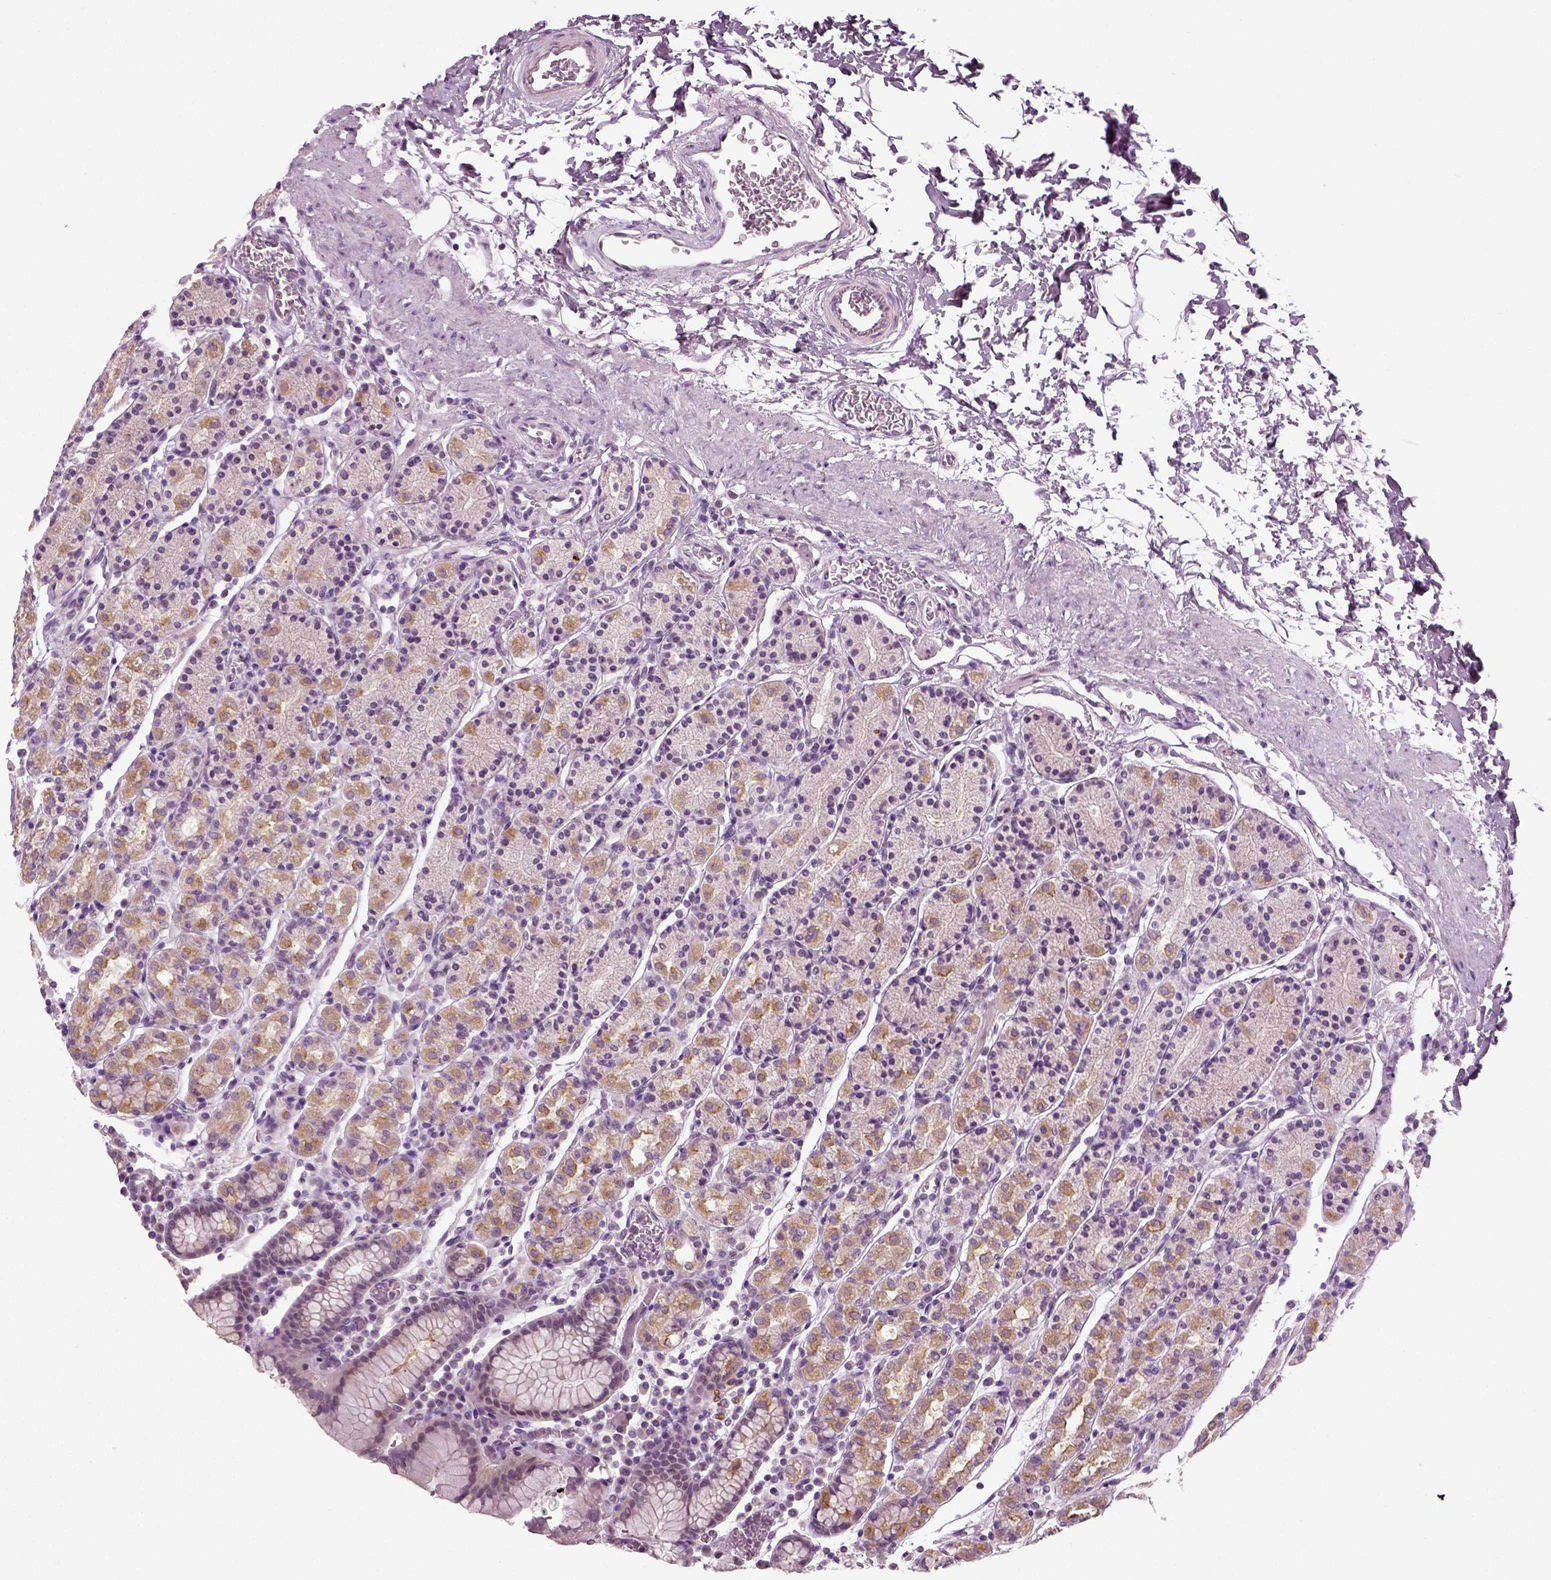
{"staining": {"intensity": "moderate", "quantity": "<25%", "location": "cytoplasmic/membranous"}, "tissue": "stomach", "cell_type": "Glandular cells", "image_type": "normal", "snomed": [{"axis": "morphology", "description": "Normal tissue, NOS"}, {"axis": "topography", "description": "Stomach, upper"}, {"axis": "topography", "description": "Stomach"}], "caption": "A low amount of moderate cytoplasmic/membranous staining is appreciated in about <25% of glandular cells in benign stomach. Ihc stains the protein of interest in brown and the nuclei are stained blue.", "gene": "SYNGAP1", "patient": {"sex": "male", "age": 62}}